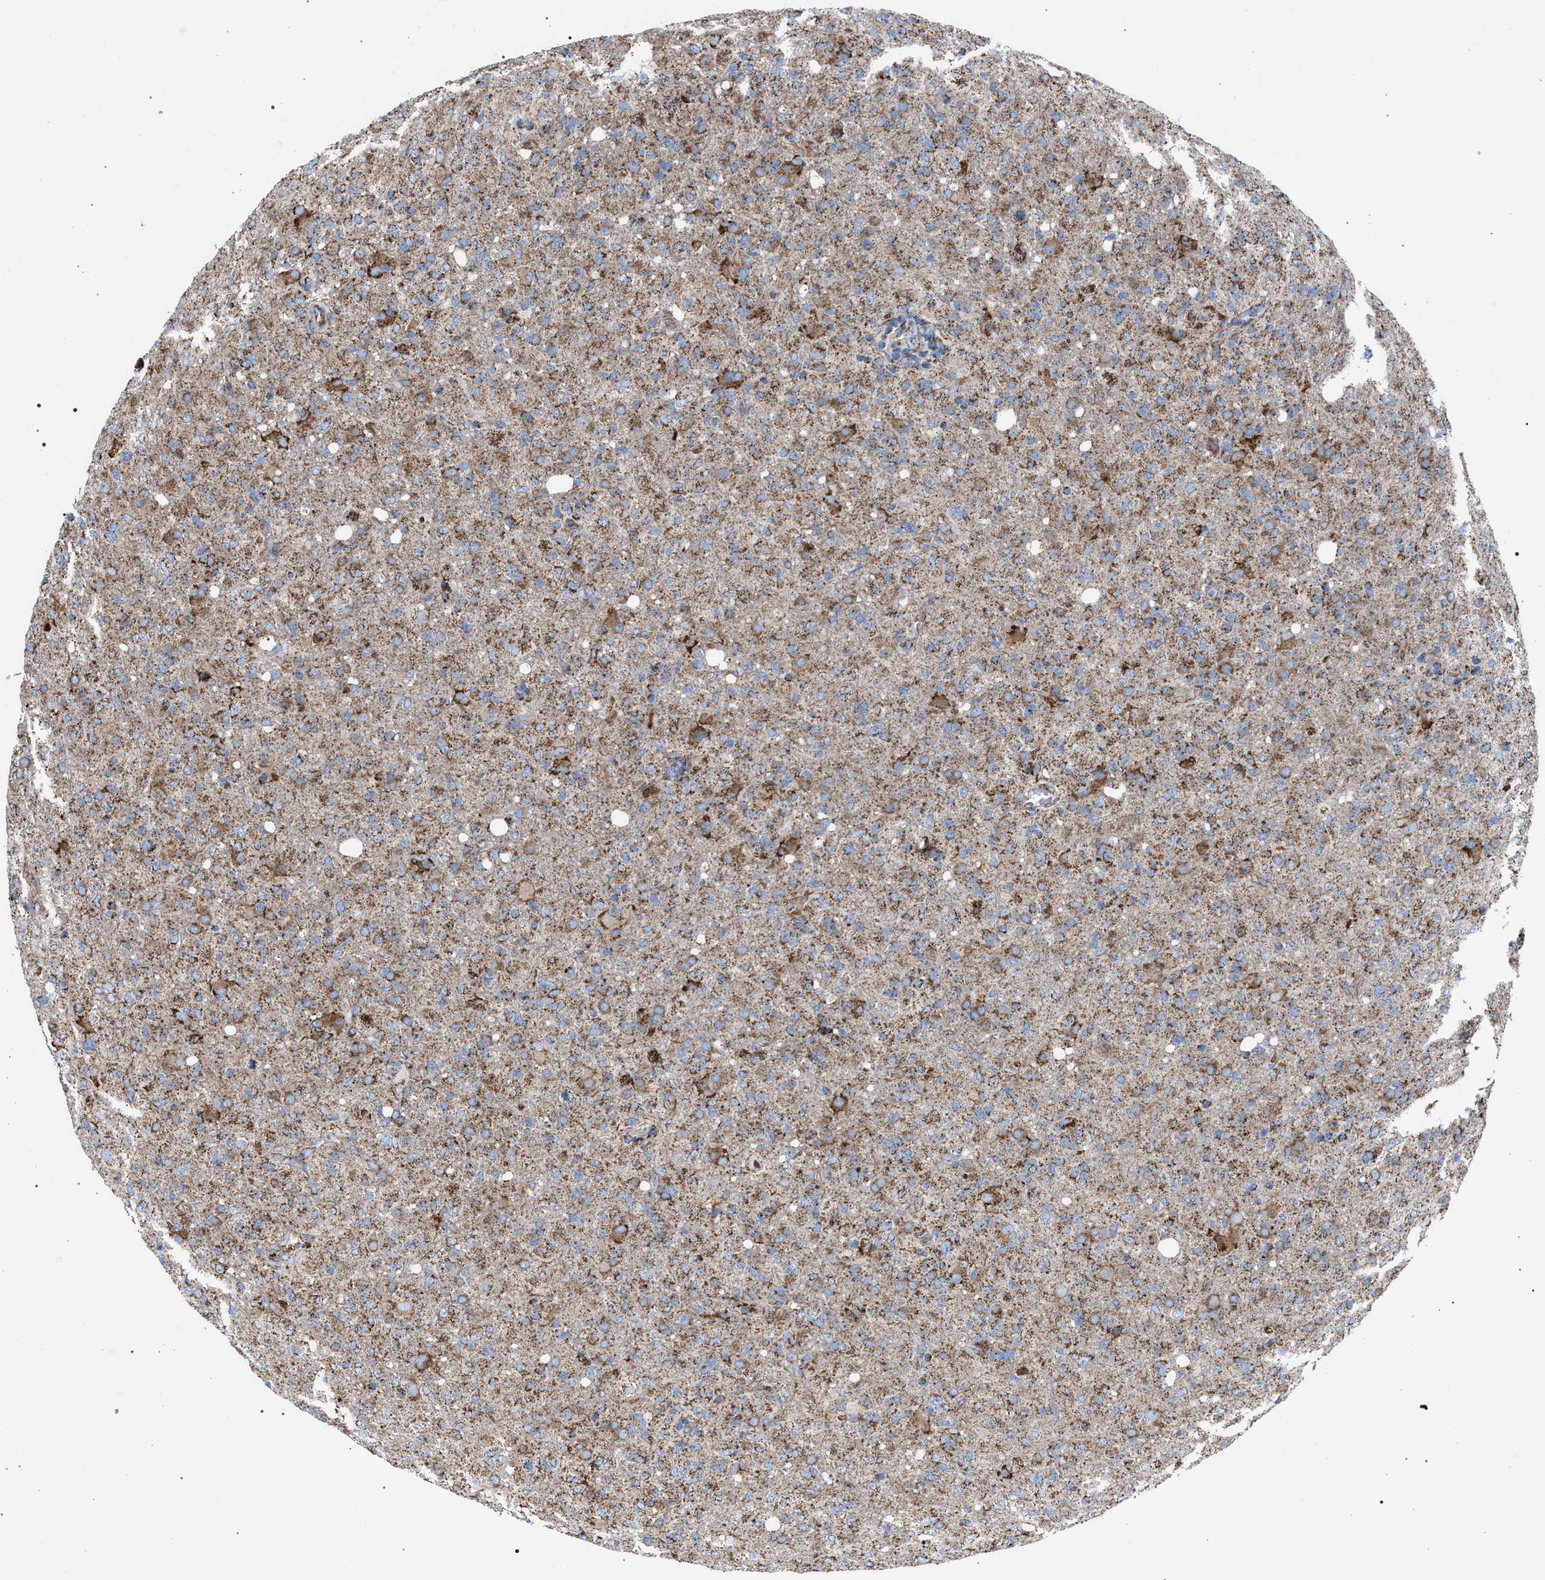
{"staining": {"intensity": "moderate", "quantity": "25%-75%", "location": "cytoplasmic/membranous"}, "tissue": "glioma", "cell_type": "Tumor cells", "image_type": "cancer", "snomed": [{"axis": "morphology", "description": "Glioma, malignant, High grade"}, {"axis": "topography", "description": "Brain"}], "caption": "Protein staining of malignant glioma (high-grade) tissue displays moderate cytoplasmic/membranous expression in about 25%-75% of tumor cells. The protein is stained brown, and the nuclei are stained in blue (DAB IHC with brightfield microscopy, high magnification).", "gene": "VPS13A", "patient": {"sex": "female", "age": 57}}